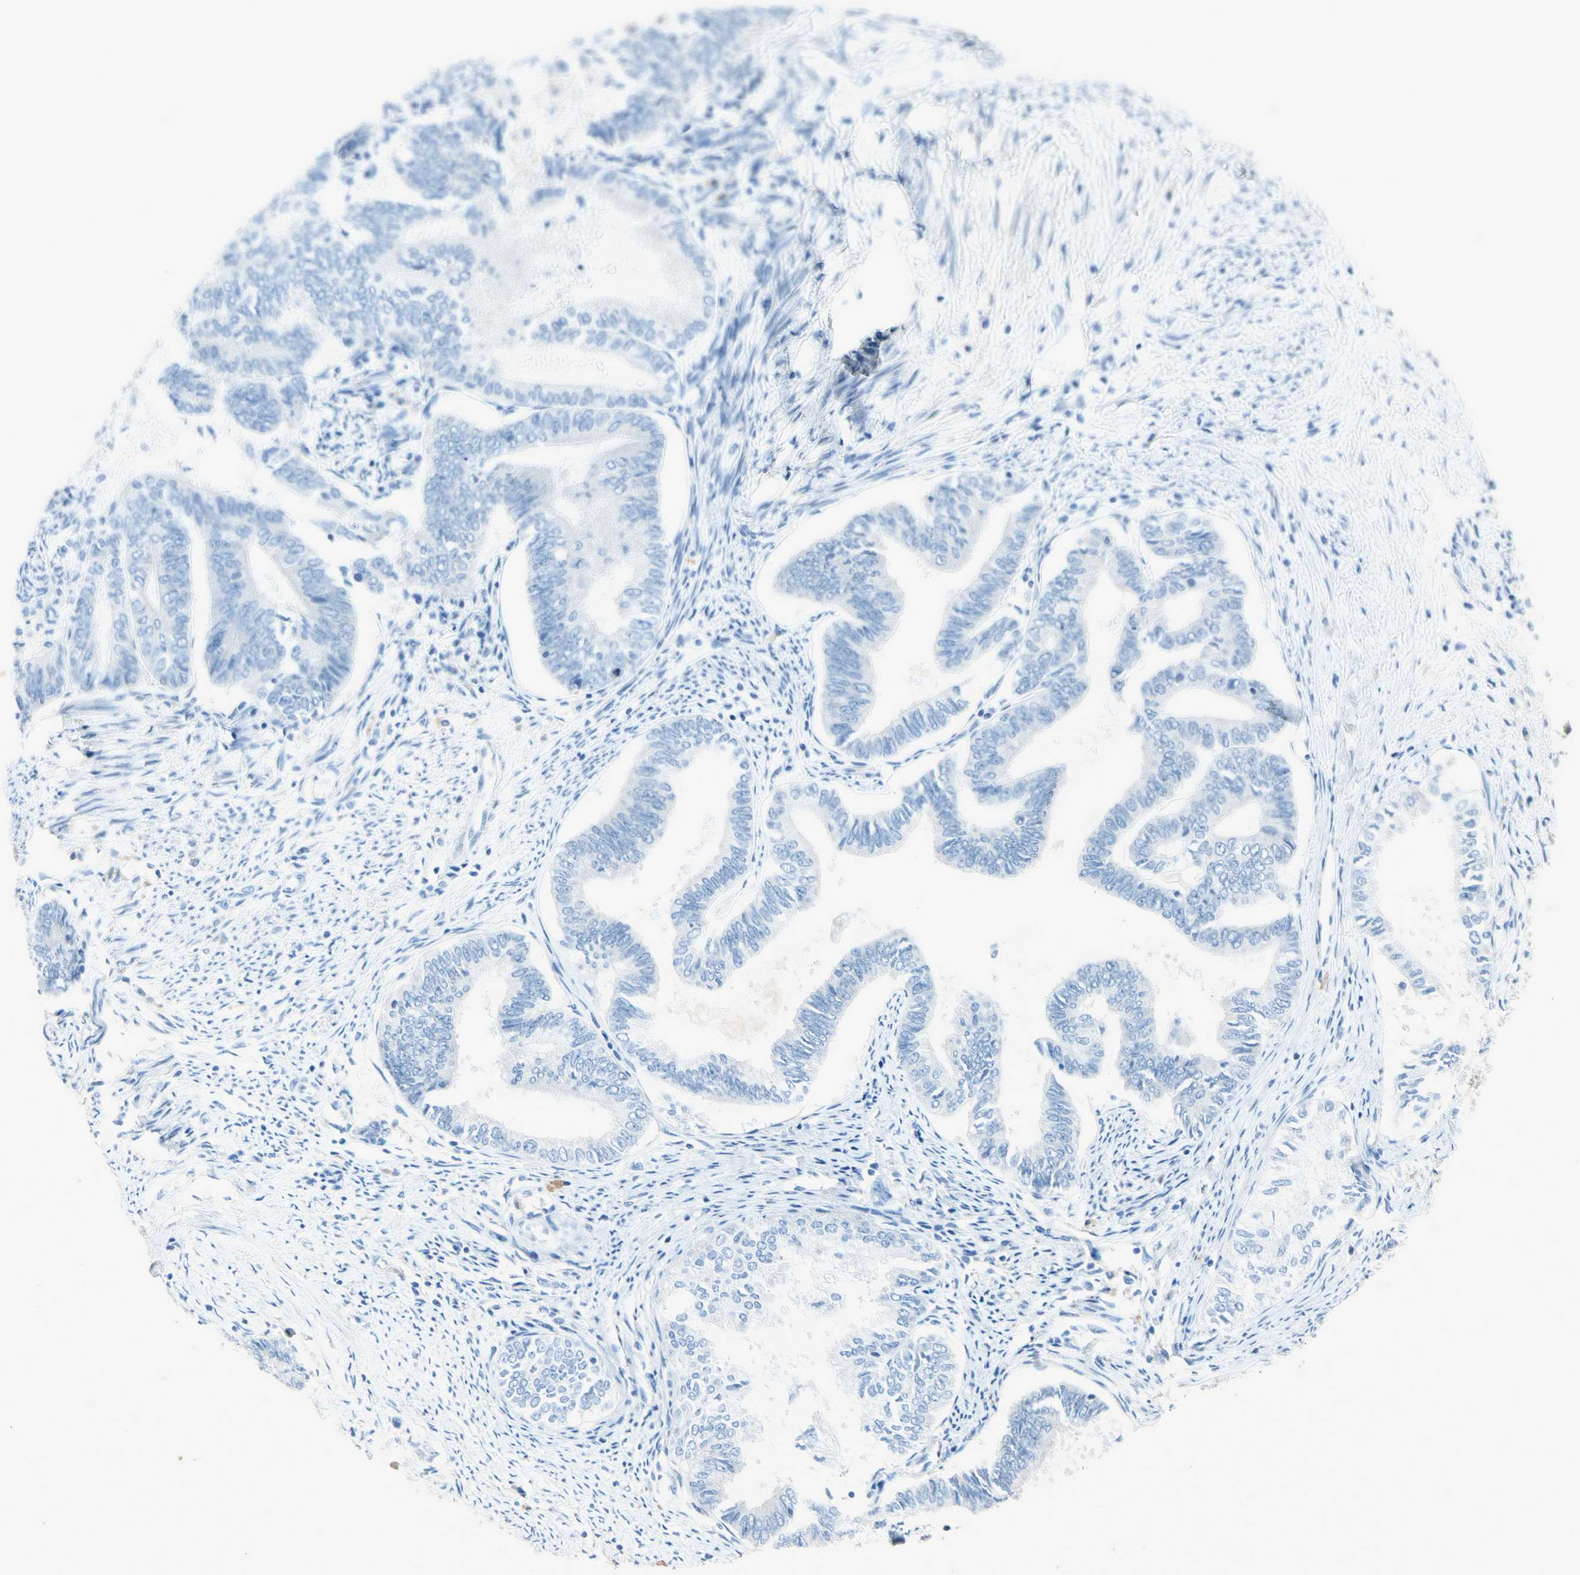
{"staining": {"intensity": "negative", "quantity": "none", "location": "none"}, "tissue": "endometrial cancer", "cell_type": "Tumor cells", "image_type": "cancer", "snomed": [{"axis": "morphology", "description": "Adenocarcinoma, NOS"}, {"axis": "topography", "description": "Endometrium"}], "caption": "Endometrial cancer was stained to show a protein in brown. There is no significant positivity in tumor cells.", "gene": "SERPIND1", "patient": {"sex": "female", "age": 86}}